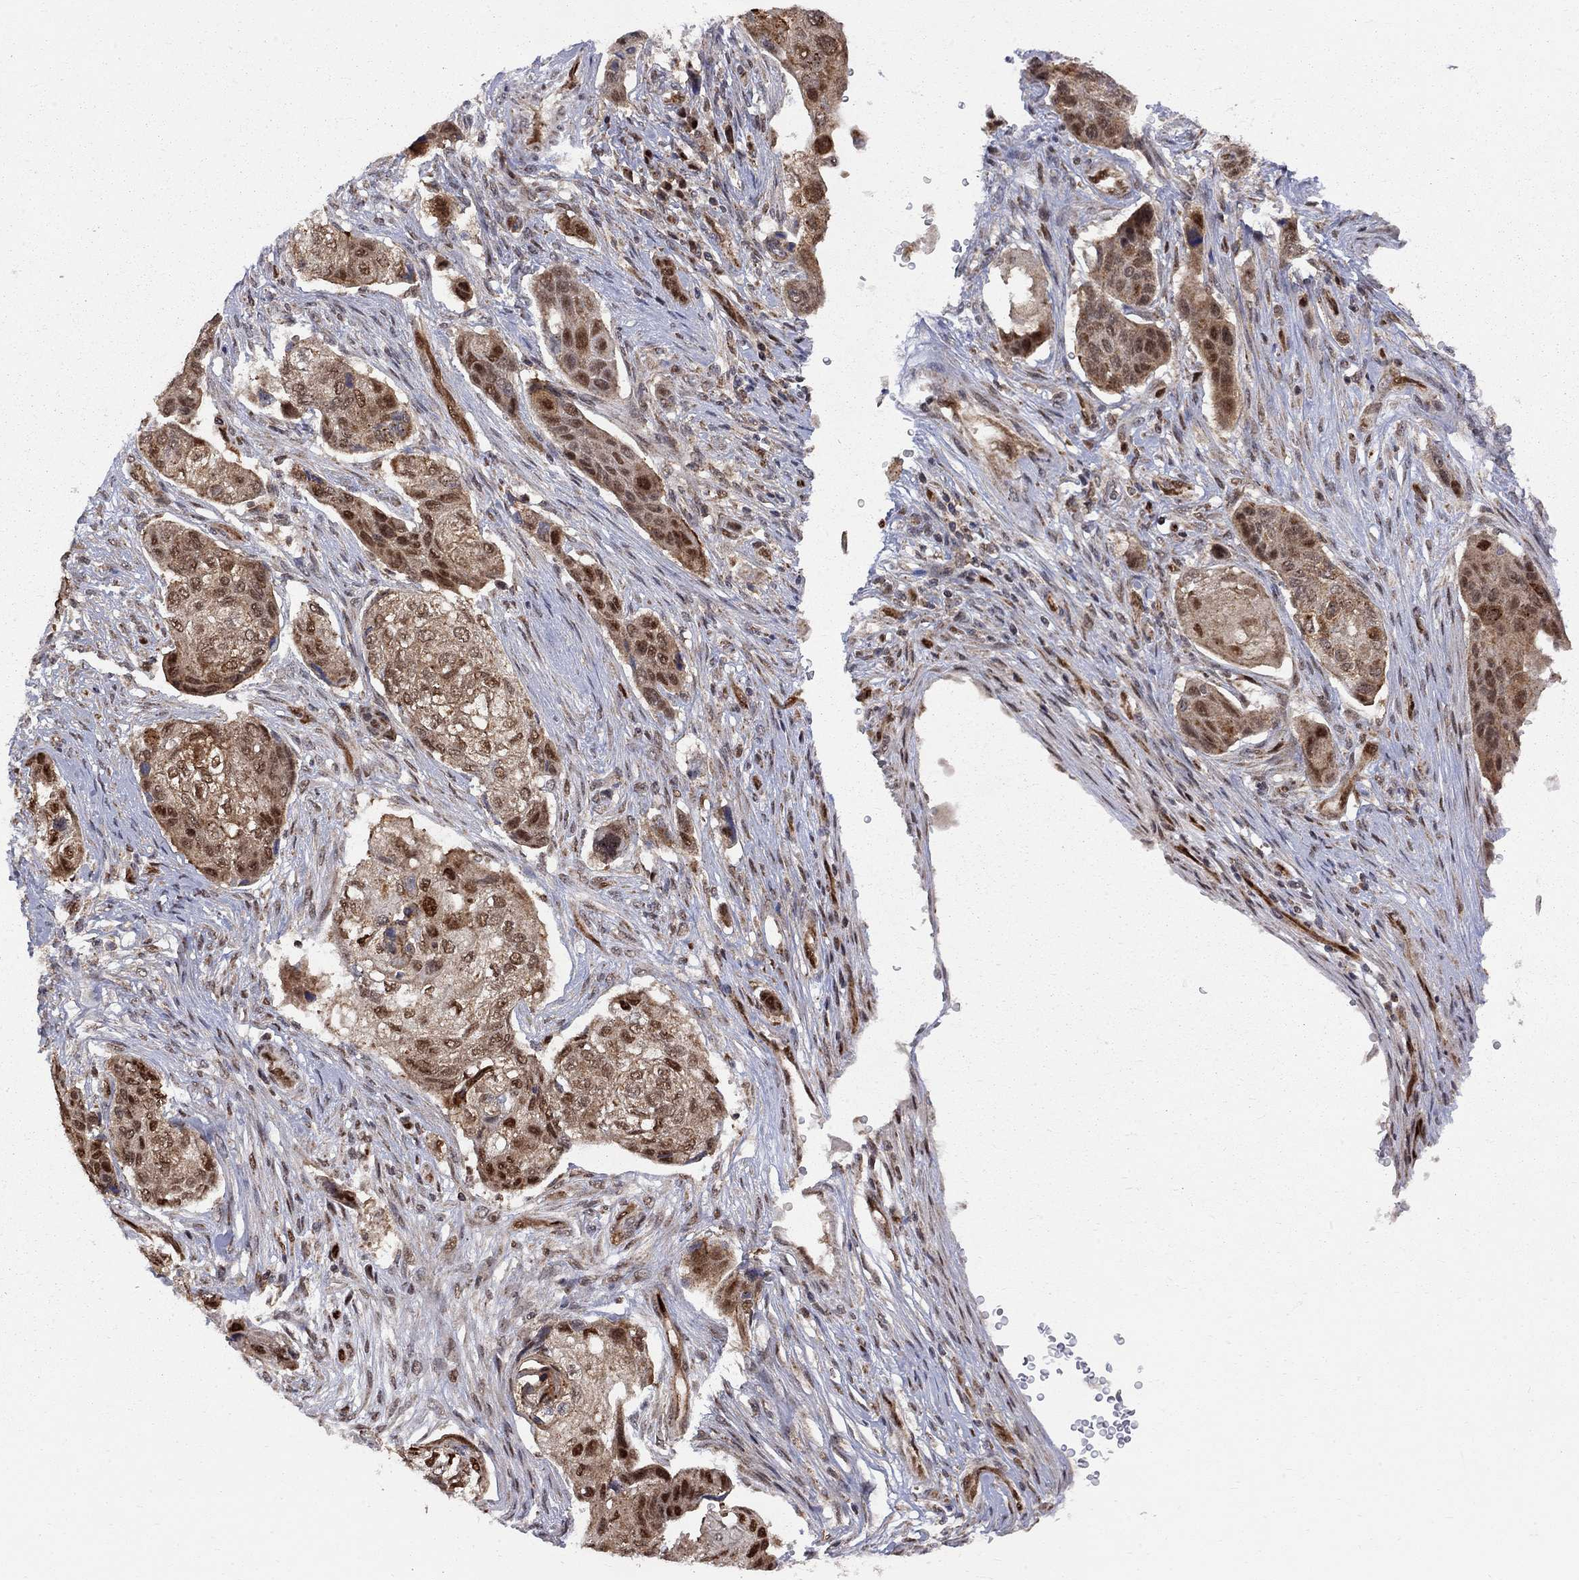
{"staining": {"intensity": "strong", "quantity": "25%-75%", "location": "cytoplasmic/membranous,nuclear"}, "tissue": "lung cancer", "cell_type": "Tumor cells", "image_type": "cancer", "snomed": [{"axis": "morphology", "description": "Normal tissue, NOS"}, {"axis": "morphology", "description": "Squamous cell carcinoma, NOS"}, {"axis": "topography", "description": "Bronchus"}, {"axis": "topography", "description": "Lung"}], "caption": "An immunohistochemistry photomicrograph of tumor tissue is shown. Protein staining in brown shows strong cytoplasmic/membranous and nuclear positivity in lung cancer (squamous cell carcinoma) within tumor cells.", "gene": "ELOB", "patient": {"sex": "male", "age": 69}}